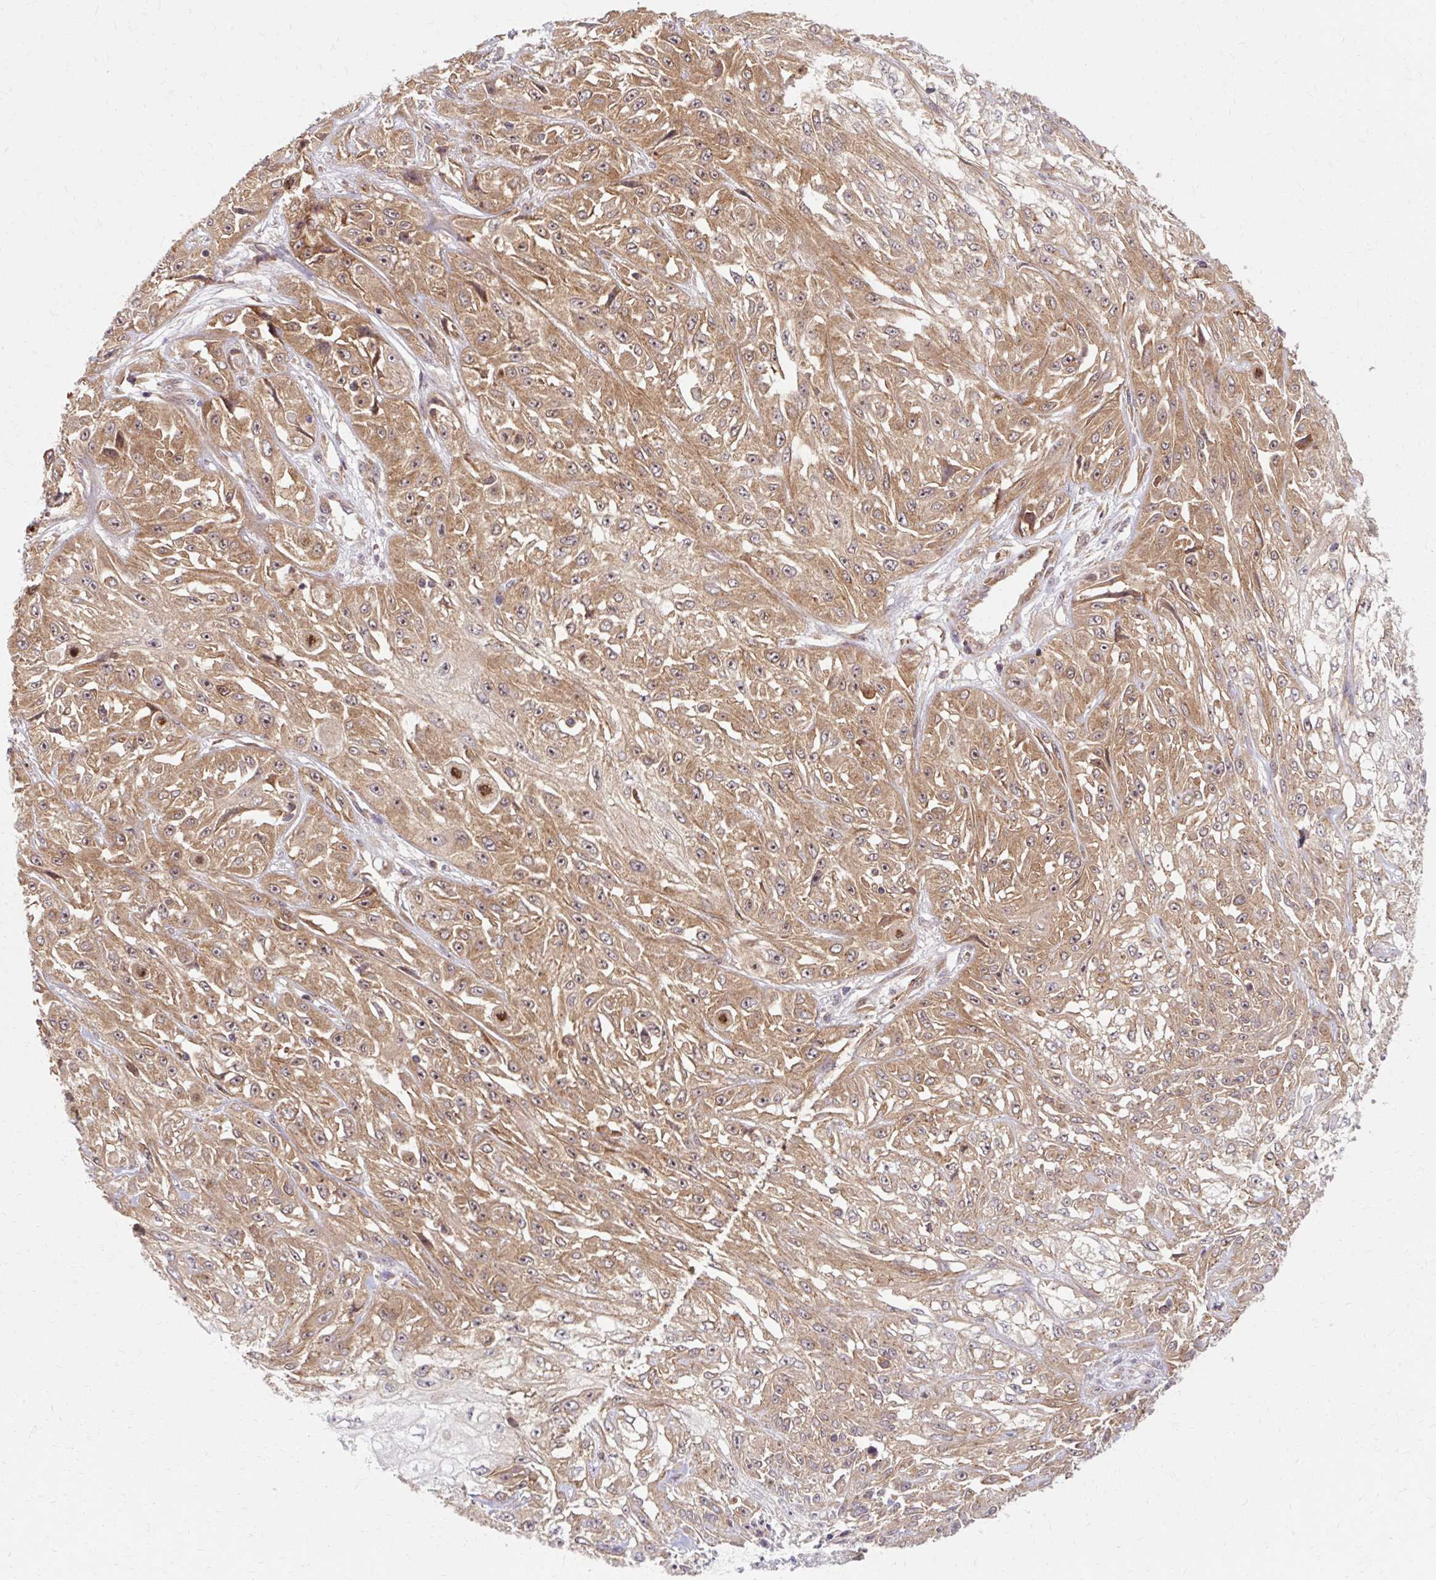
{"staining": {"intensity": "moderate", "quantity": ">75%", "location": "cytoplasmic/membranous"}, "tissue": "skin cancer", "cell_type": "Tumor cells", "image_type": "cancer", "snomed": [{"axis": "morphology", "description": "Squamous cell carcinoma, NOS"}, {"axis": "morphology", "description": "Squamous cell carcinoma, metastatic, NOS"}, {"axis": "topography", "description": "Skin"}, {"axis": "topography", "description": "Lymph node"}], "caption": "Brown immunohistochemical staining in human skin cancer (metastatic squamous cell carcinoma) shows moderate cytoplasmic/membranous staining in about >75% of tumor cells.", "gene": "MZT2B", "patient": {"sex": "male", "age": 75}}